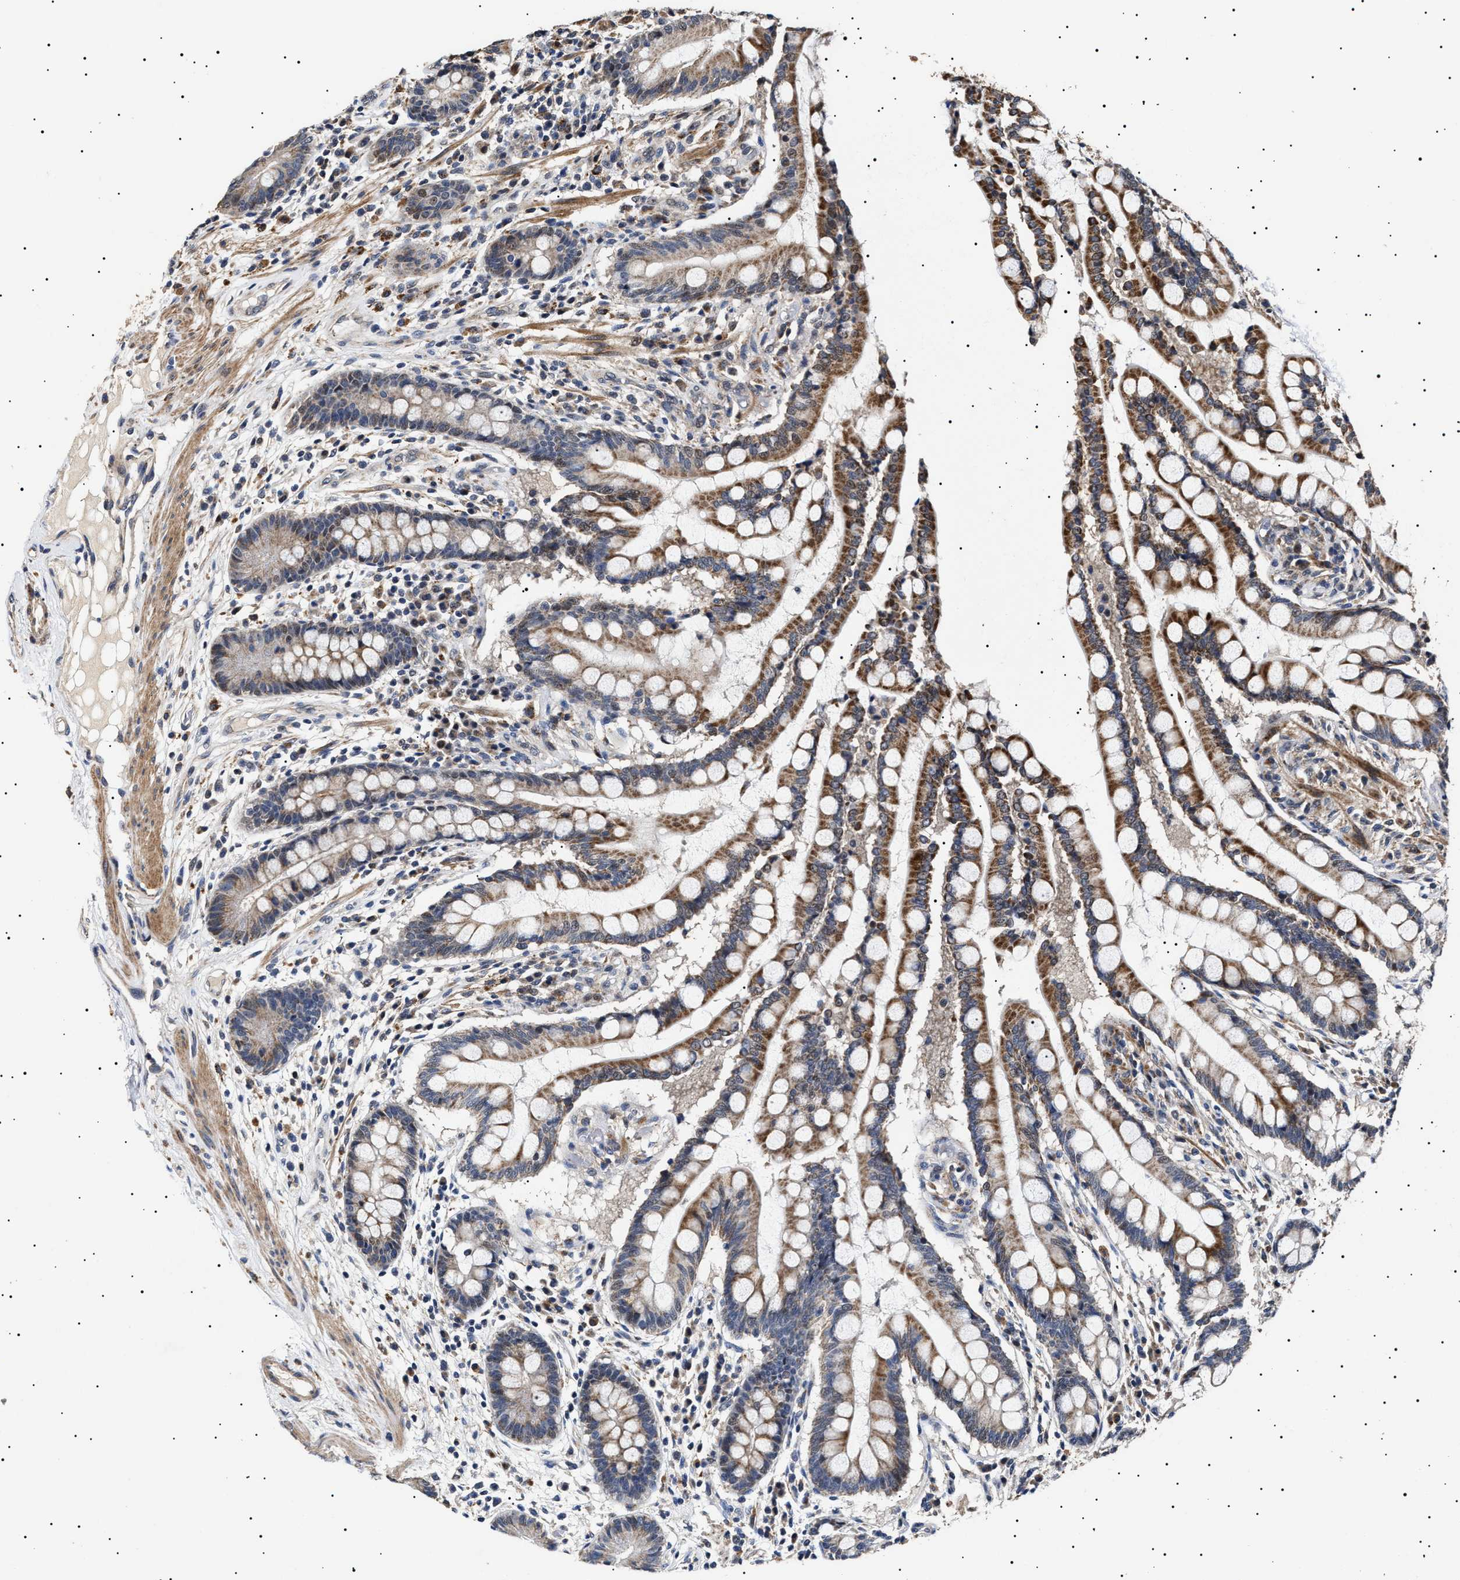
{"staining": {"intensity": "weak", "quantity": ">75%", "location": "cytoplasmic/membranous"}, "tissue": "colon", "cell_type": "Endothelial cells", "image_type": "normal", "snomed": [{"axis": "morphology", "description": "Normal tissue, NOS"}, {"axis": "topography", "description": "Colon"}], "caption": "High-power microscopy captured an IHC image of benign colon, revealing weak cytoplasmic/membranous expression in about >75% of endothelial cells.", "gene": "RAB34", "patient": {"sex": "male", "age": 73}}